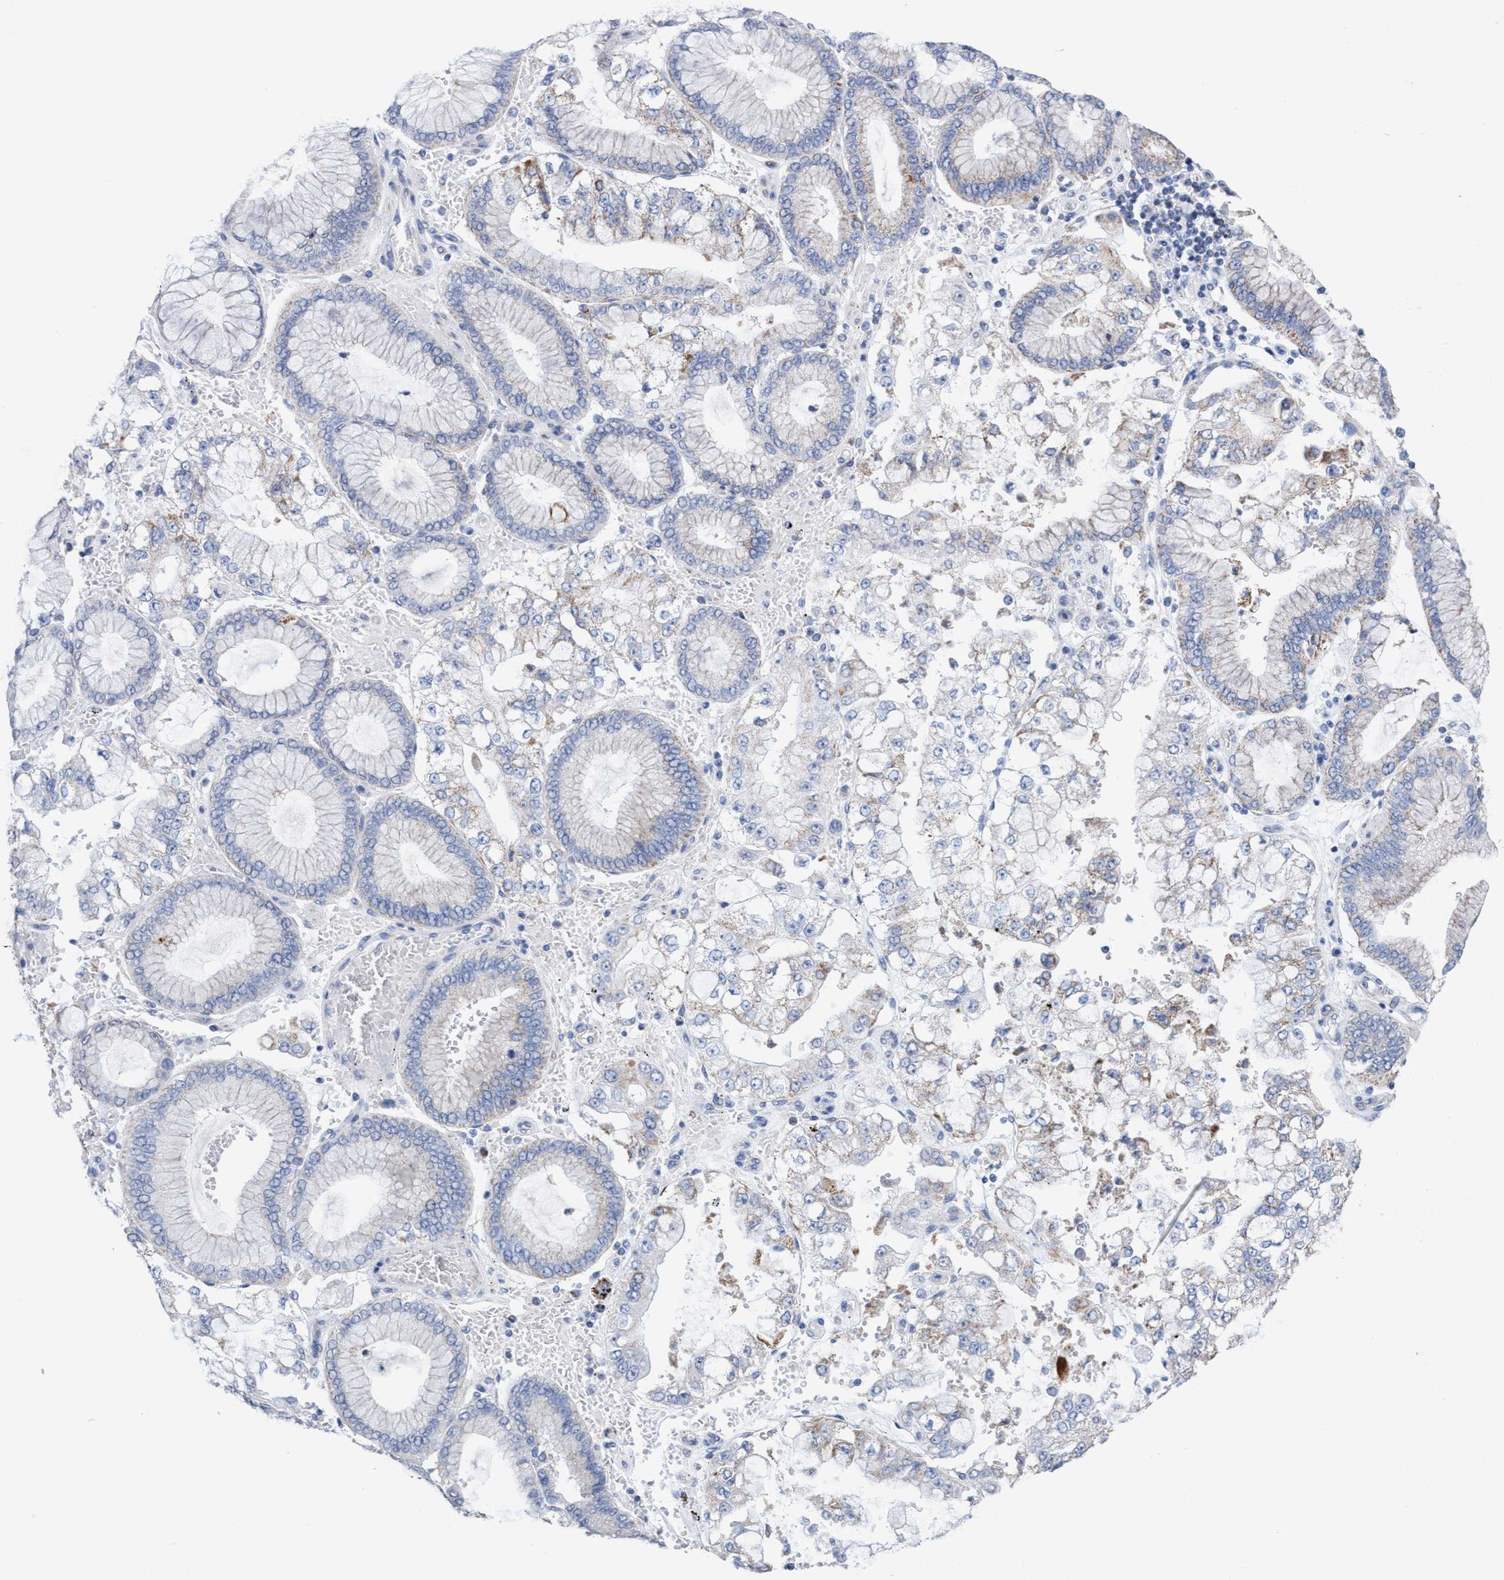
{"staining": {"intensity": "weak", "quantity": "<25%", "location": "cytoplasmic/membranous"}, "tissue": "stomach cancer", "cell_type": "Tumor cells", "image_type": "cancer", "snomed": [{"axis": "morphology", "description": "Adenocarcinoma, NOS"}, {"axis": "topography", "description": "Stomach"}], "caption": "A photomicrograph of stomach adenocarcinoma stained for a protein shows no brown staining in tumor cells.", "gene": "RSAD1", "patient": {"sex": "male", "age": 76}}